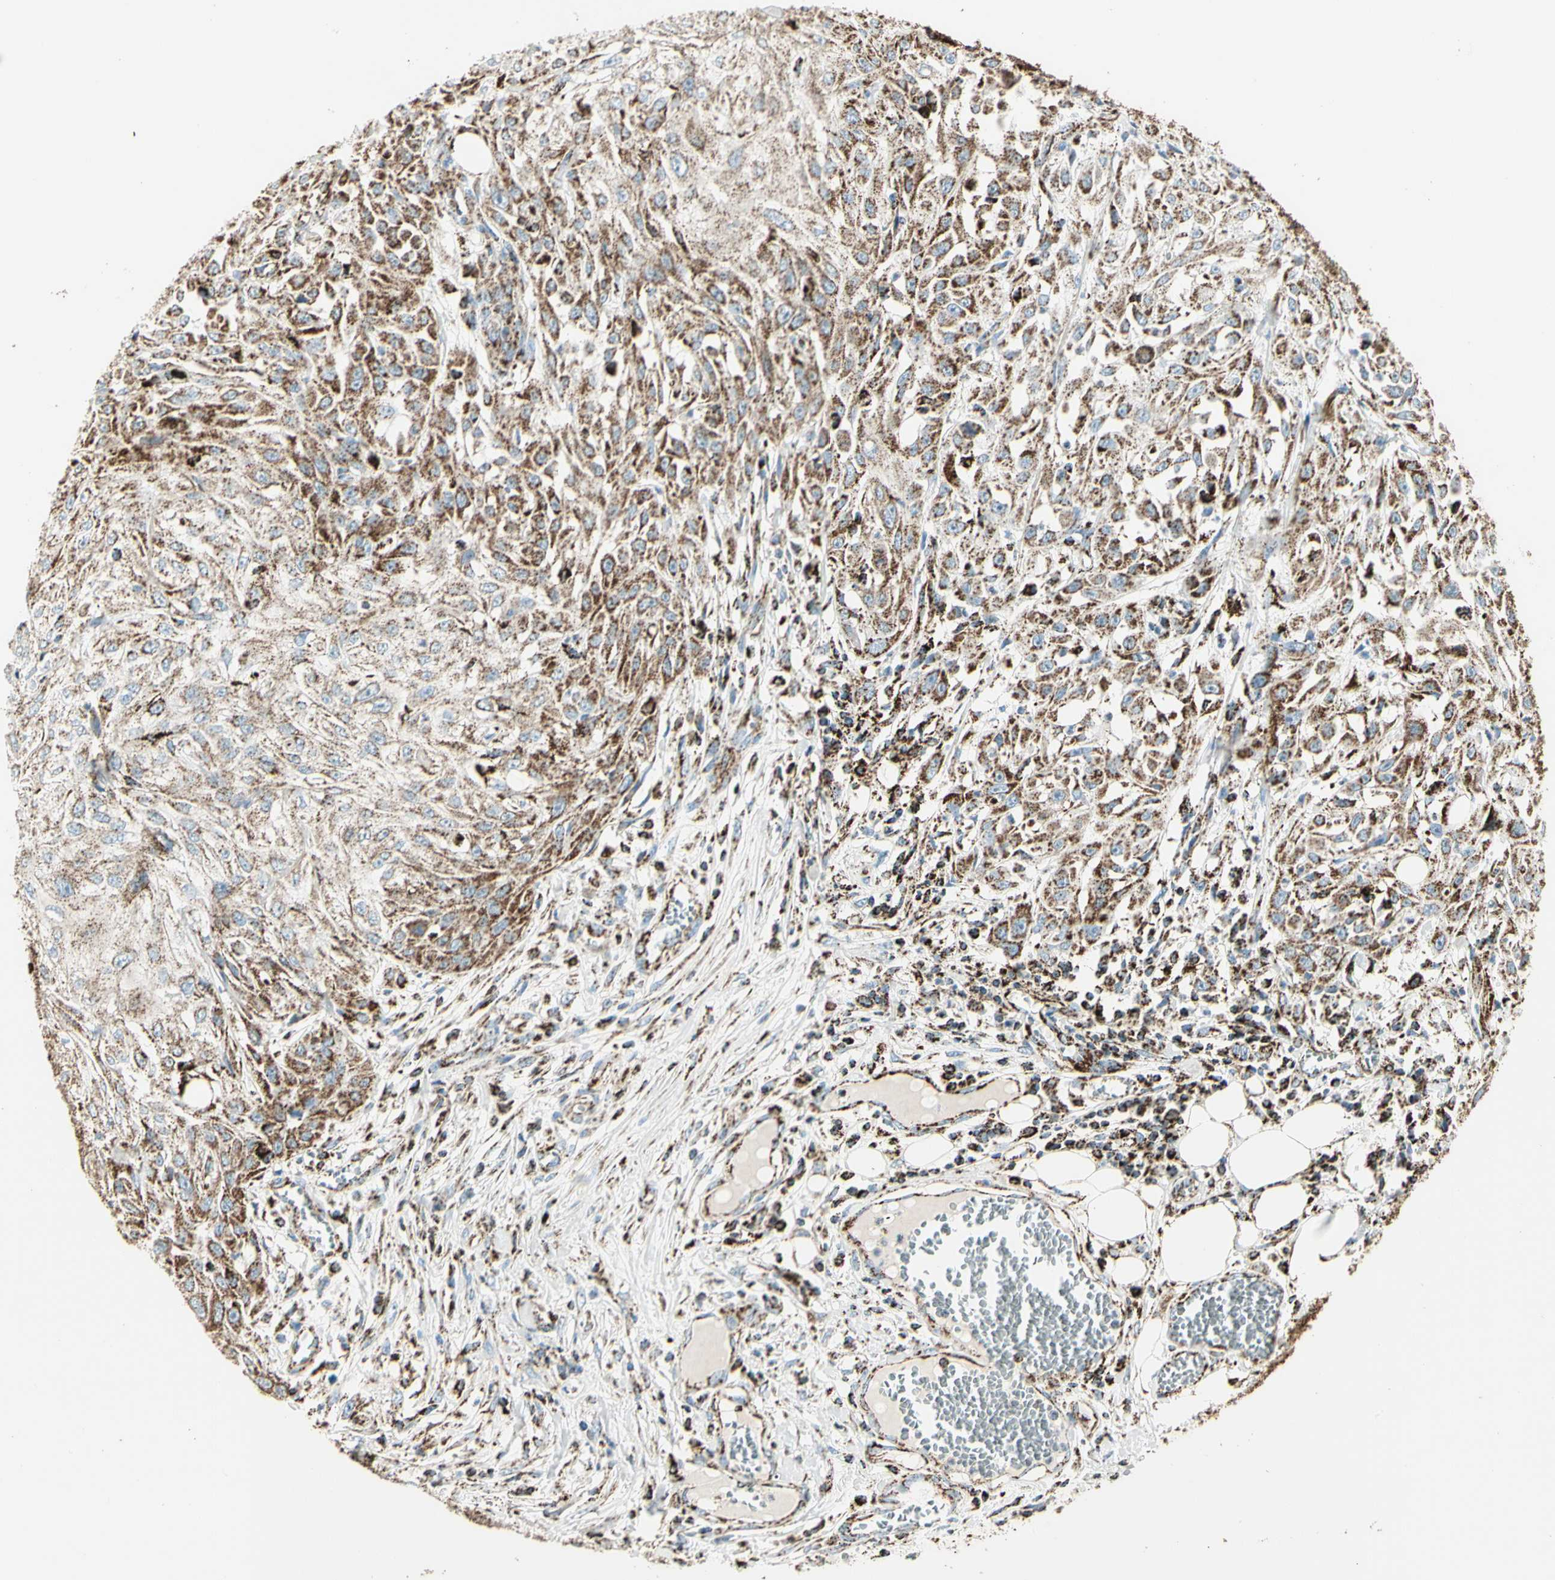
{"staining": {"intensity": "moderate", "quantity": ">75%", "location": "cytoplasmic/membranous"}, "tissue": "skin cancer", "cell_type": "Tumor cells", "image_type": "cancer", "snomed": [{"axis": "morphology", "description": "Squamous cell carcinoma, NOS"}, {"axis": "topography", "description": "Skin"}], "caption": "Immunohistochemistry (IHC) (DAB) staining of squamous cell carcinoma (skin) shows moderate cytoplasmic/membranous protein expression in approximately >75% of tumor cells.", "gene": "ME2", "patient": {"sex": "male", "age": 75}}